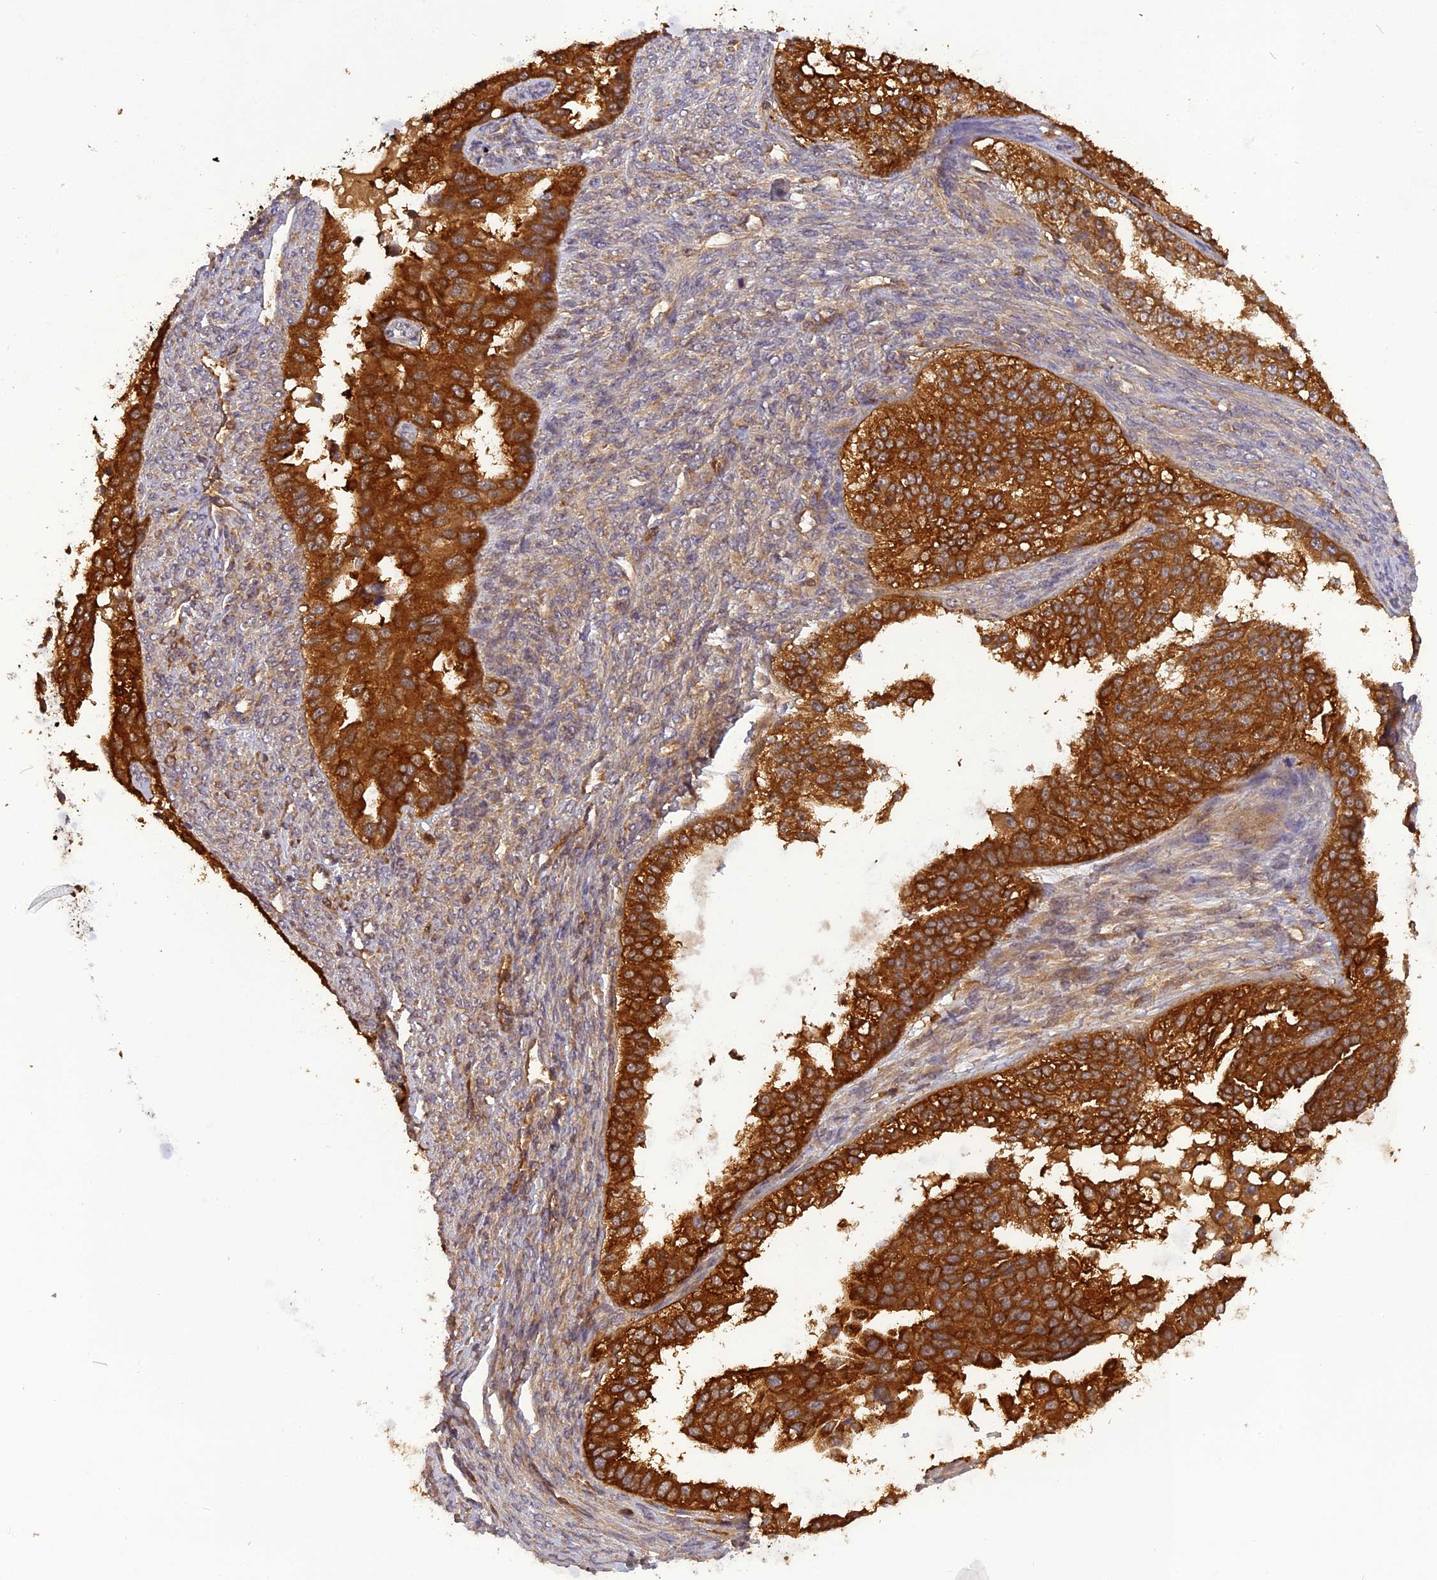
{"staining": {"intensity": "strong", "quantity": ">75%", "location": "cytoplasmic/membranous"}, "tissue": "ovarian cancer", "cell_type": "Tumor cells", "image_type": "cancer", "snomed": [{"axis": "morphology", "description": "Cystadenocarcinoma, serous, NOS"}, {"axis": "topography", "description": "Ovary"}], "caption": "Ovarian cancer (serous cystadenocarcinoma) tissue reveals strong cytoplasmic/membranous expression in approximately >75% of tumor cells, visualized by immunohistochemistry. Immunohistochemistry (ihc) stains the protein in brown and the nuclei are stained blue.", "gene": "STOML1", "patient": {"sex": "female", "age": 58}}